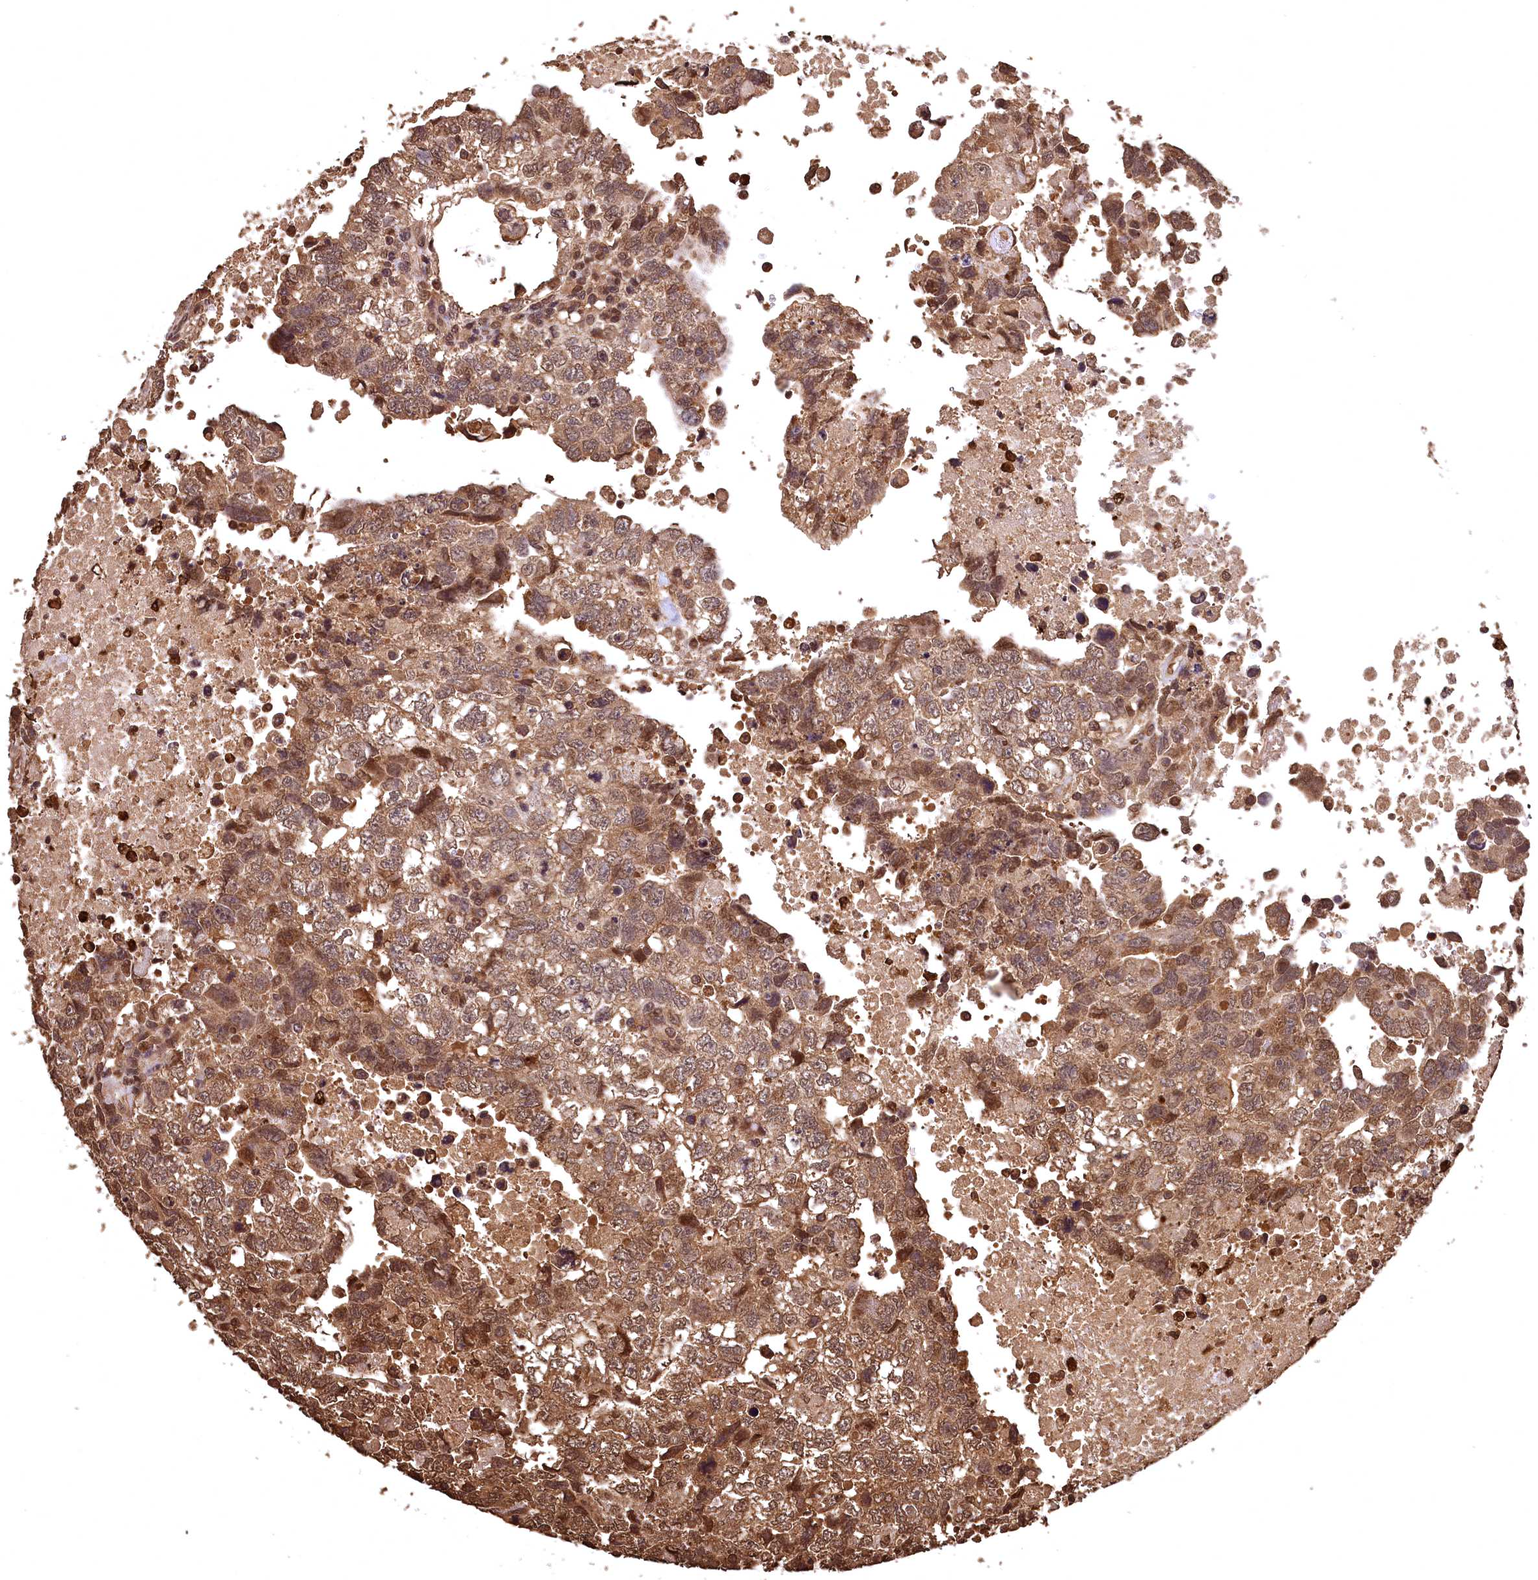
{"staining": {"intensity": "moderate", "quantity": ">75%", "location": "cytoplasmic/membranous,nuclear"}, "tissue": "testis cancer", "cell_type": "Tumor cells", "image_type": "cancer", "snomed": [{"axis": "morphology", "description": "Carcinoma, Embryonal, NOS"}, {"axis": "topography", "description": "Testis"}], "caption": "Immunohistochemistry (DAB) staining of human embryonal carcinoma (testis) displays moderate cytoplasmic/membranous and nuclear protein positivity in approximately >75% of tumor cells. Using DAB (brown) and hematoxylin (blue) stains, captured at high magnification using brightfield microscopy.", "gene": "CEP57L1", "patient": {"sex": "male", "age": 37}}